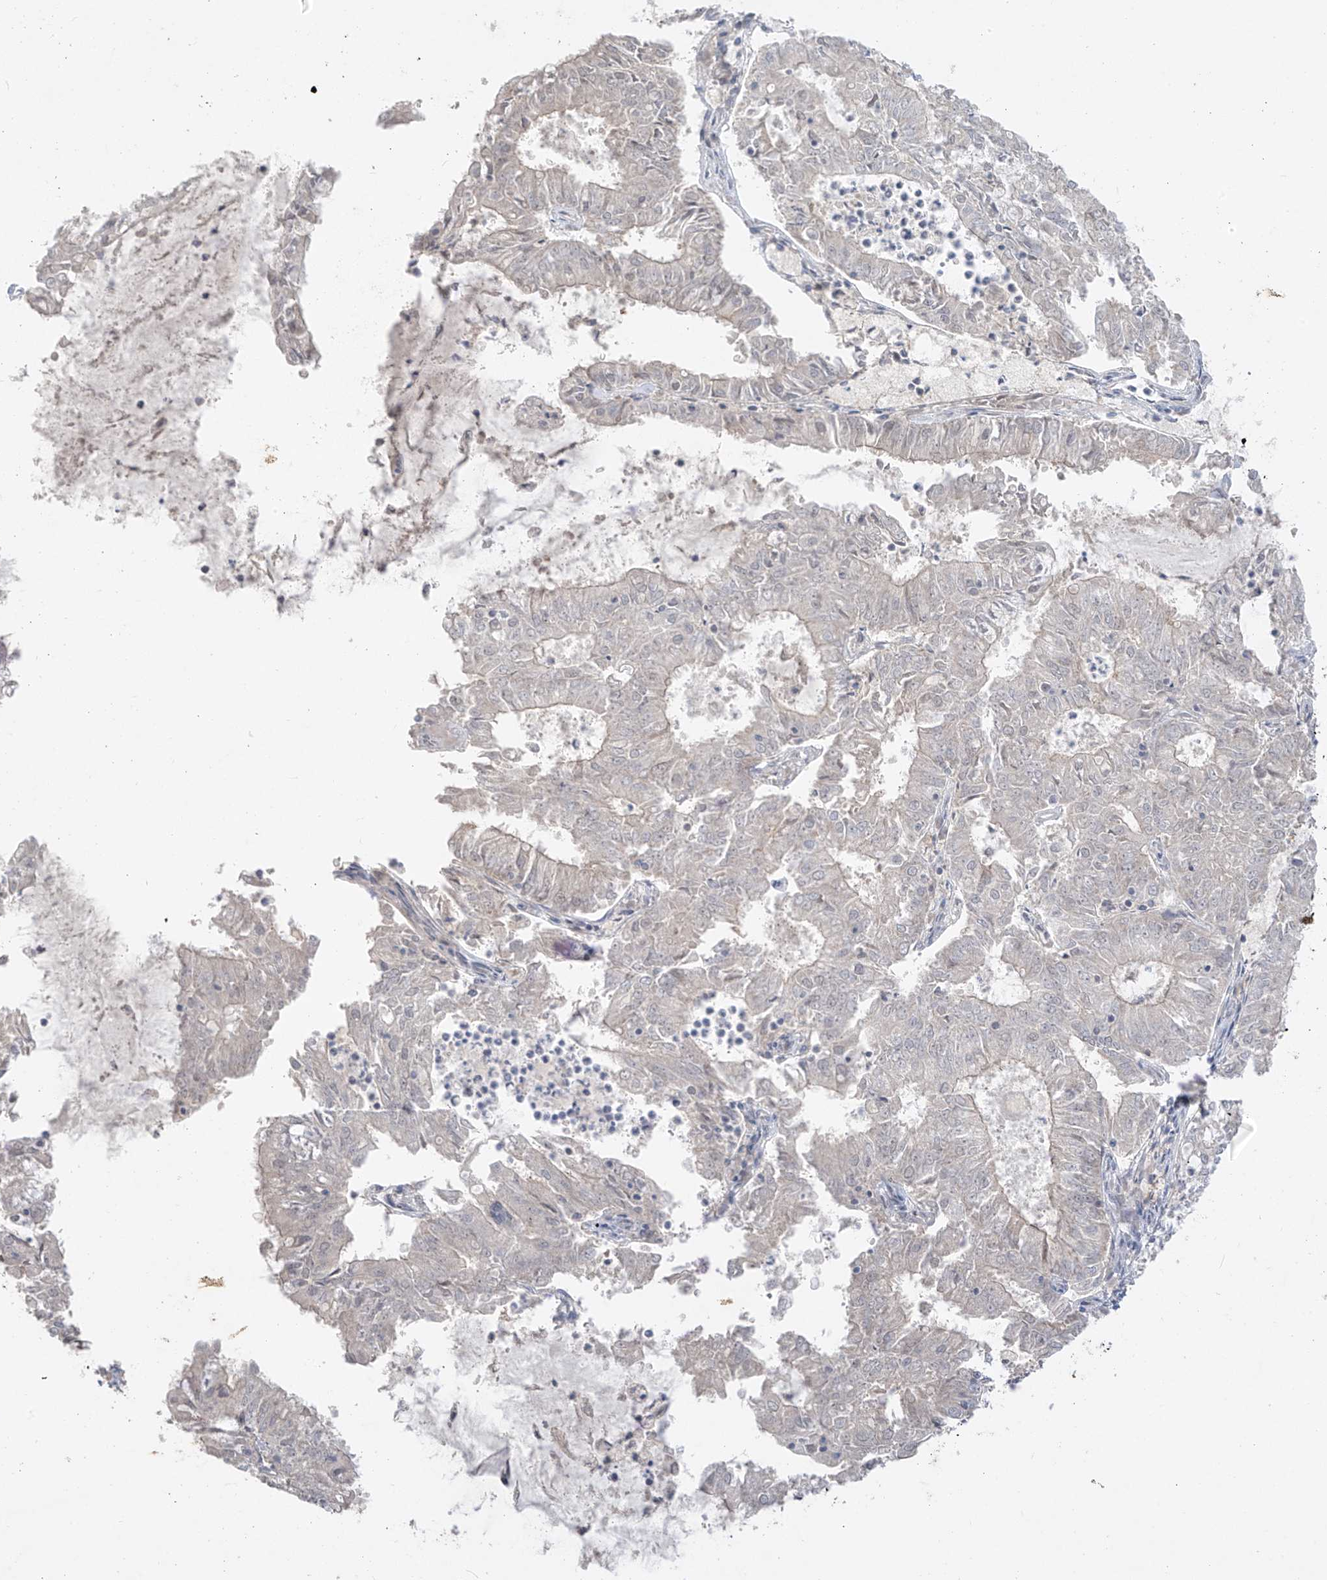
{"staining": {"intensity": "negative", "quantity": "none", "location": "none"}, "tissue": "endometrial cancer", "cell_type": "Tumor cells", "image_type": "cancer", "snomed": [{"axis": "morphology", "description": "Adenocarcinoma, NOS"}, {"axis": "topography", "description": "Endometrium"}], "caption": "Immunohistochemical staining of human endometrial cancer (adenocarcinoma) displays no significant expression in tumor cells. The staining was performed using DAB (3,3'-diaminobenzidine) to visualize the protein expression in brown, while the nuclei were stained in blue with hematoxylin (Magnification: 20x).", "gene": "ANGEL2", "patient": {"sex": "female", "age": 57}}